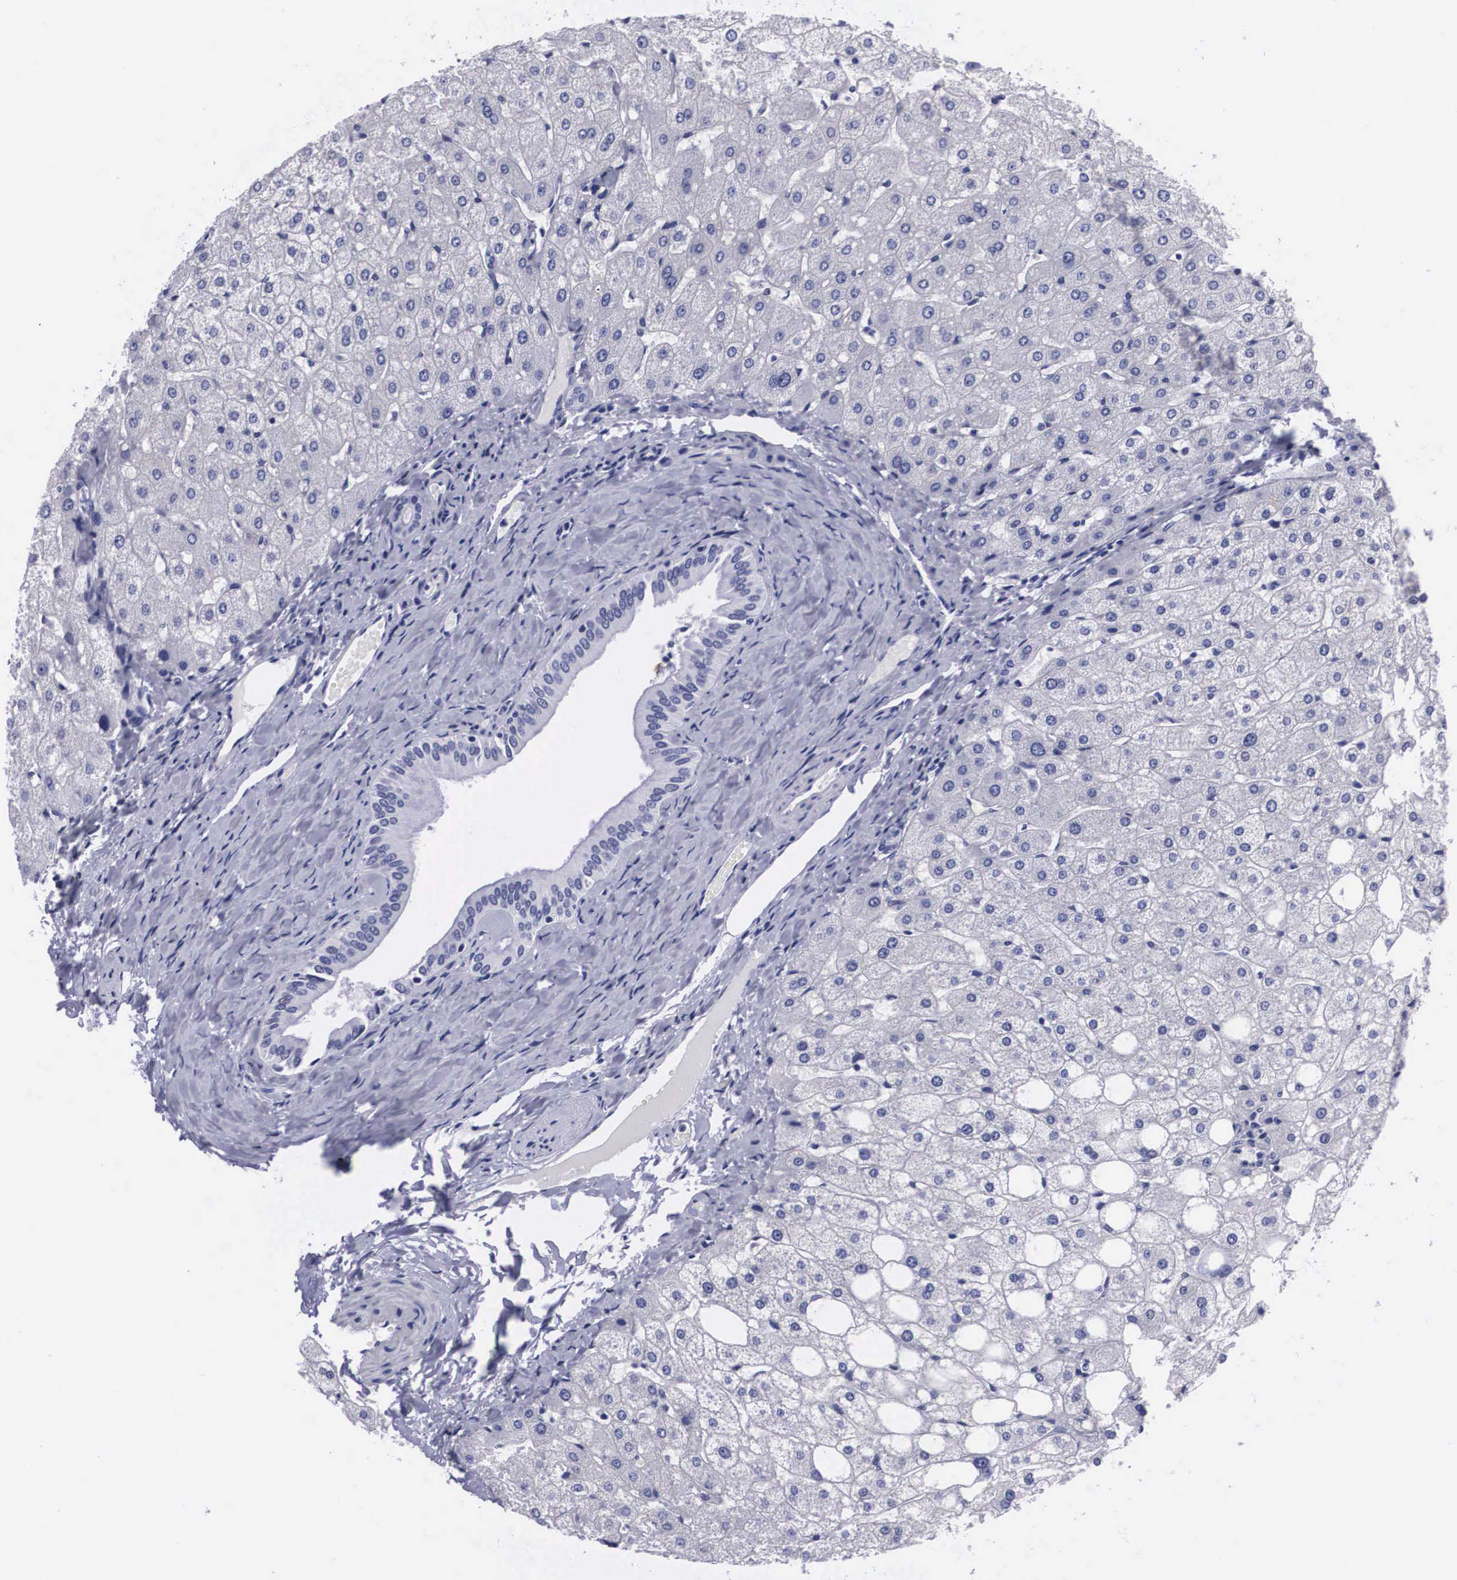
{"staining": {"intensity": "negative", "quantity": "none", "location": "none"}, "tissue": "liver", "cell_type": "Cholangiocytes", "image_type": "normal", "snomed": [{"axis": "morphology", "description": "Normal tissue, NOS"}, {"axis": "topography", "description": "Liver"}], "caption": "This is an immunohistochemistry (IHC) photomicrograph of unremarkable liver. There is no expression in cholangiocytes.", "gene": "C22orf31", "patient": {"sex": "male", "age": 35}}